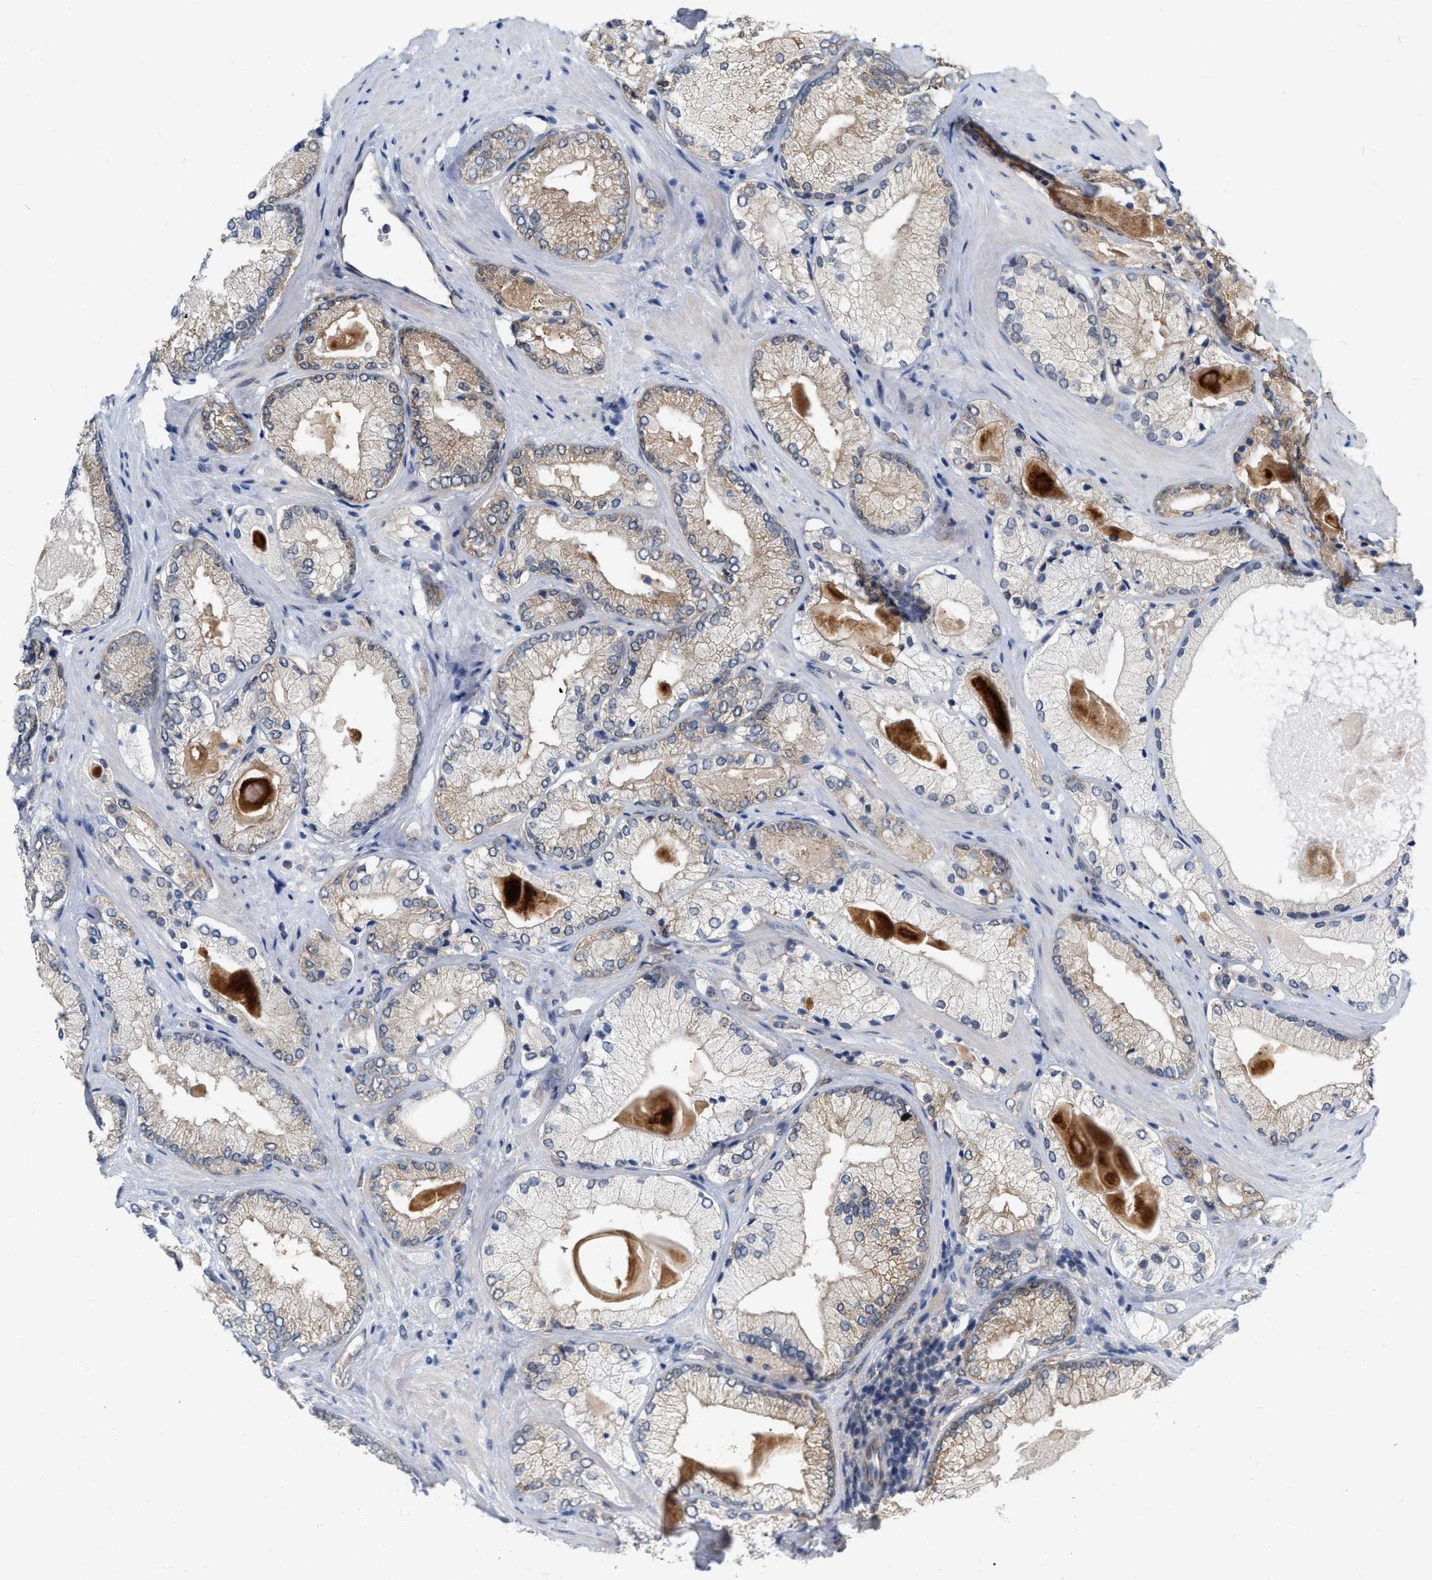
{"staining": {"intensity": "weak", "quantity": ">75%", "location": "cytoplasmic/membranous"}, "tissue": "prostate cancer", "cell_type": "Tumor cells", "image_type": "cancer", "snomed": [{"axis": "morphology", "description": "Adenocarcinoma, Low grade"}, {"axis": "topography", "description": "Prostate"}], "caption": "The immunohistochemical stain shows weak cytoplasmic/membranous staining in tumor cells of low-grade adenocarcinoma (prostate) tissue.", "gene": "RUVBL1", "patient": {"sex": "male", "age": 65}}